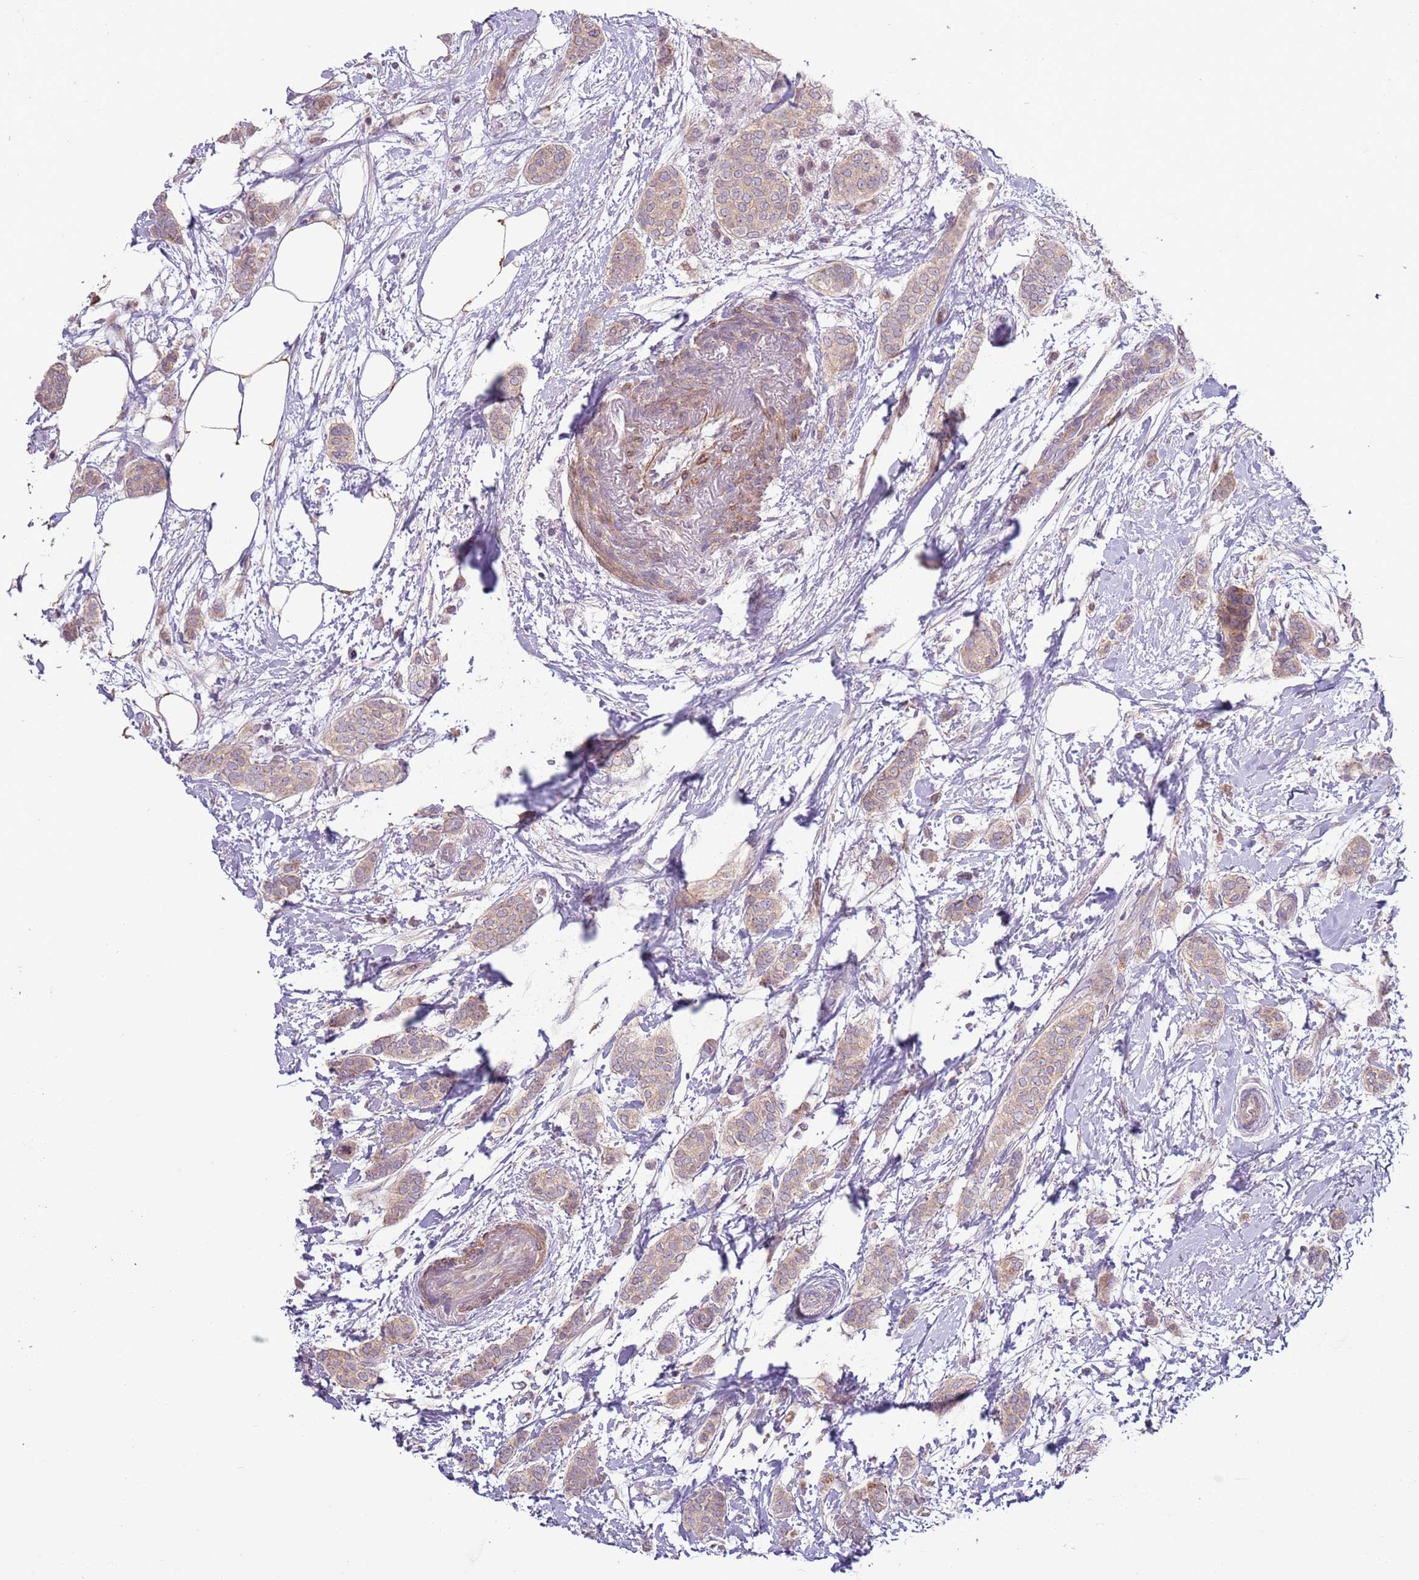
{"staining": {"intensity": "weak", "quantity": ">75%", "location": "cytoplasmic/membranous"}, "tissue": "breast cancer", "cell_type": "Tumor cells", "image_type": "cancer", "snomed": [{"axis": "morphology", "description": "Duct carcinoma"}, {"axis": "topography", "description": "Breast"}], "caption": "Human infiltrating ductal carcinoma (breast) stained with a protein marker demonstrates weak staining in tumor cells.", "gene": "DTD2", "patient": {"sex": "female", "age": 72}}